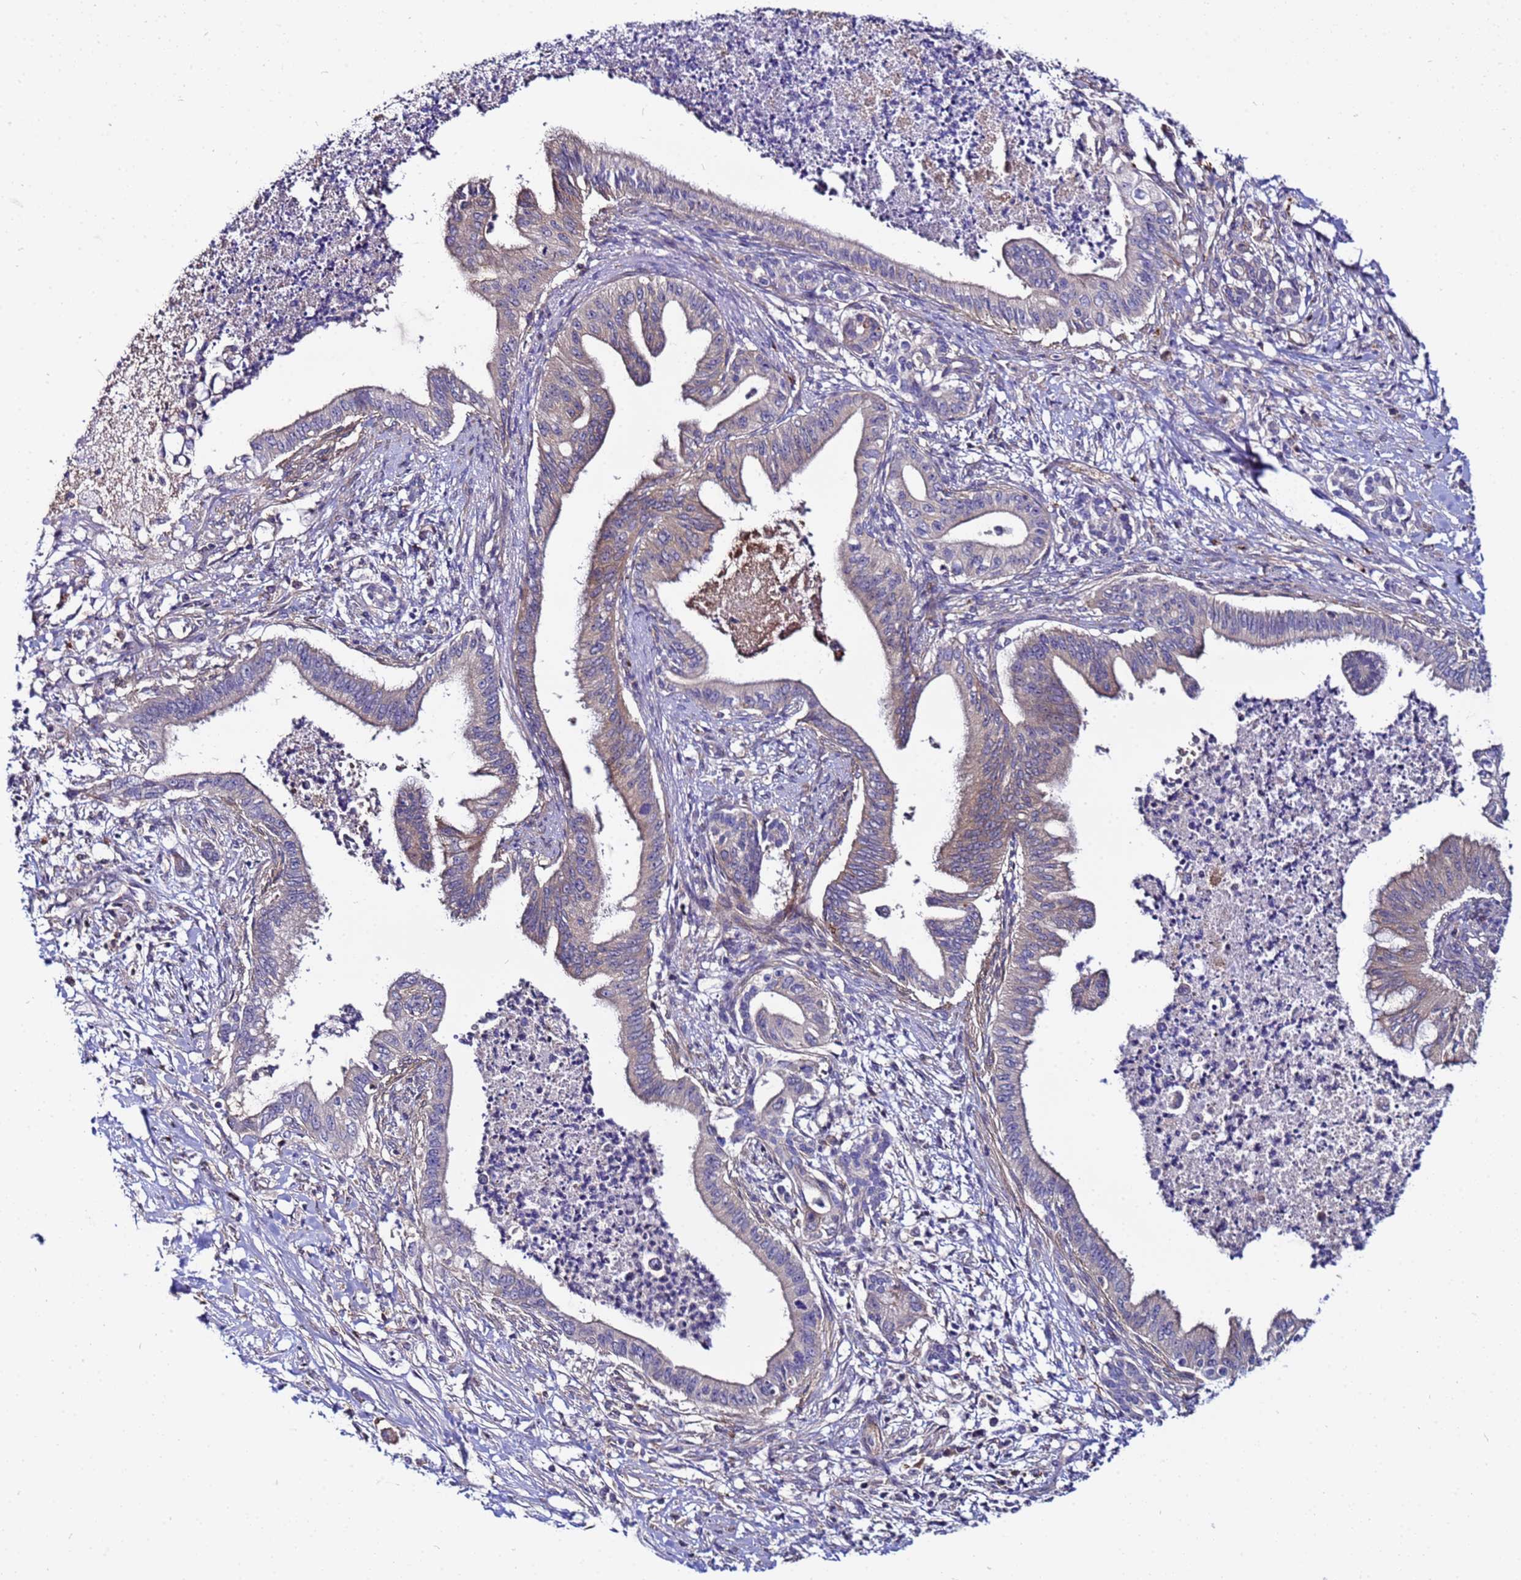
{"staining": {"intensity": "weak", "quantity": "25%-75%", "location": "cytoplasmic/membranous"}, "tissue": "pancreatic cancer", "cell_type": "Tumor cells", "image_type": "cancer", "snomed": [{"axis": "morphology", "description": "Adenocarcinoma, NOS"}, {"axis": "topography", "description": "Pancreas"}], "caption": "Pancreatic adenocarcinoma stained with DAB immunohistochemistry (IHC) exhibits low levels of weak cytoplasmic/membranous positivity in approximately 25%-75% of tumor cells.", "gene": "STK38", "patient": {"sex": "male", "age": 58}}